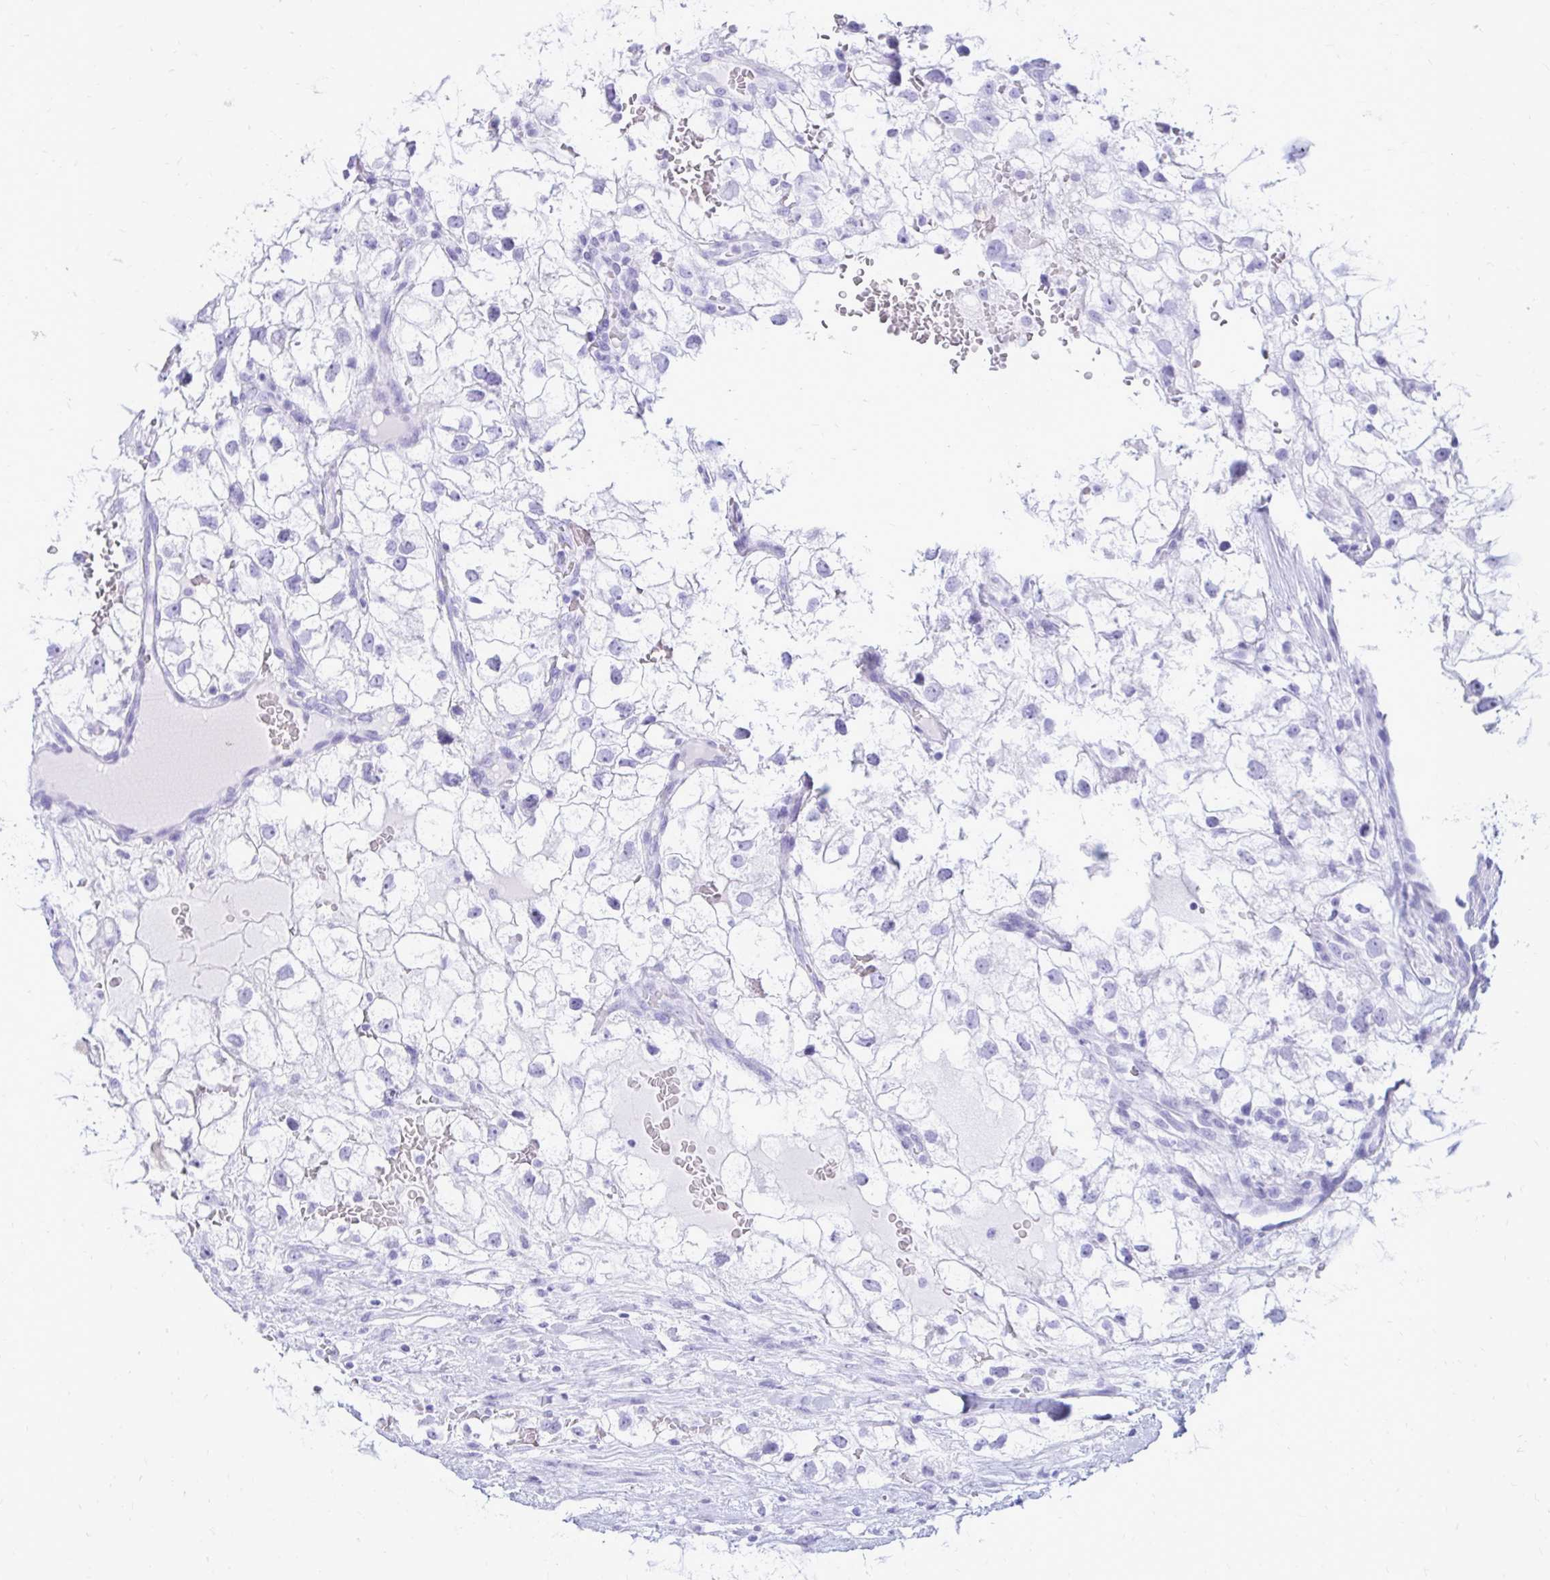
{"staining": {"intensity": "negative", "quantity": "none", "location": "none"}, "tissue": "renal cancer", "cell_type": "Tumor cells", "image_type": "cancer", "snomed": [{"axis": "morphology", "description": "Adenocarcinoma, NOS"}, {"axis": "topography", "description": "Kidney"}], "caption": "Immunohistochemistry histopathology image of neoplastic tissue: renal cancer stained with DAB (3,3'-diaminobenzidine) shows no significant protein staining in tumor cells. Nuclei are stained in blue.", "gene": "OR10R2", "patient": {"sex": "male", "age": 59}}